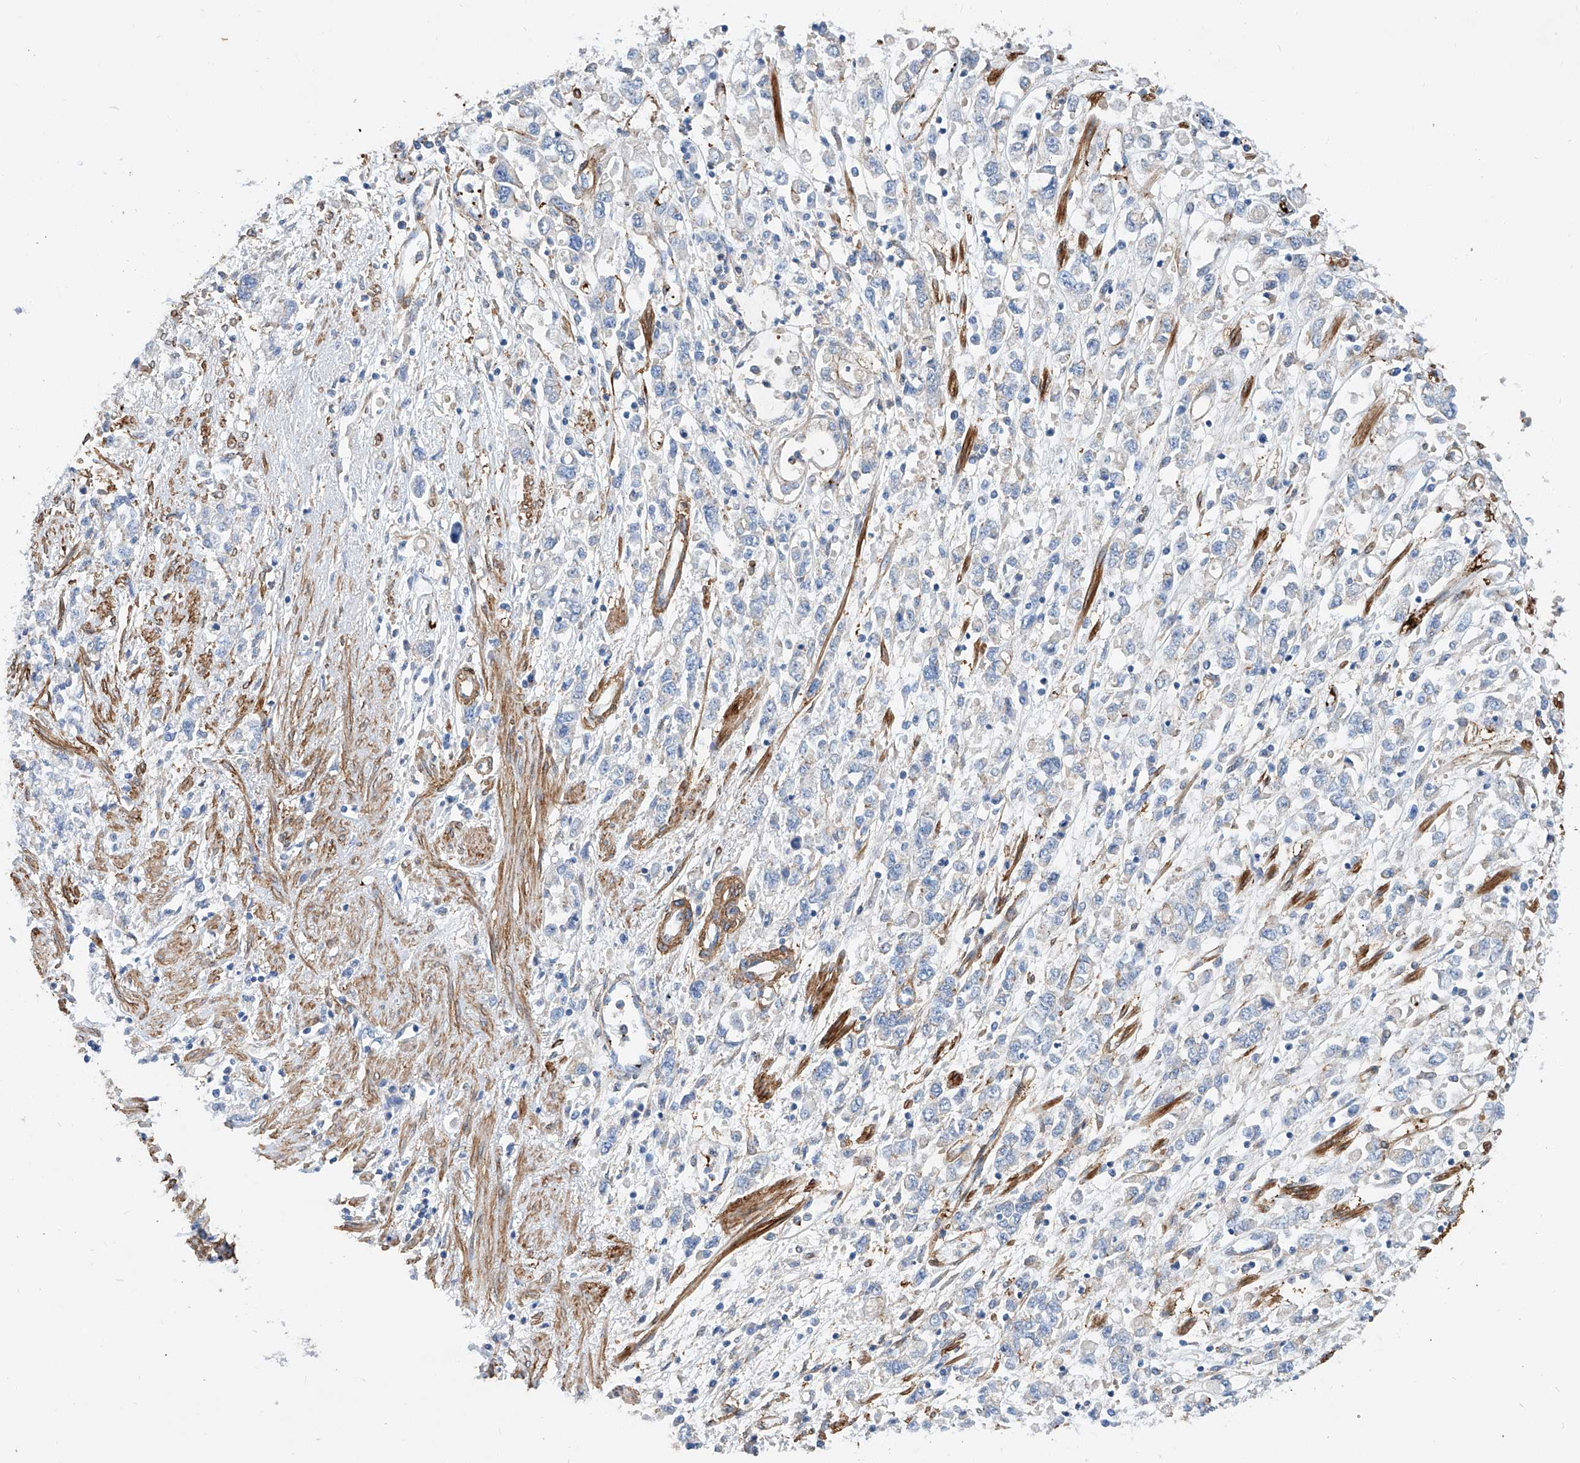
{"staining": {"intensity": "negative", "quantity": "none", "location": "none"}, "tissue": "stomach cancer", "cell_type": "Tumor cells", "image_type": "cancer", "snomed": [{"axis": "morphology", "description": "Adenocarcinoma, NOS"}, {"axis": "topography", "description": "Stomach"}], "caption": "Immunohistochemical staining of stomach adenocarcinoma exhibits no significant expression in tumor cells.", "gene": "TAS2R60", "patient": {"sex": "female", "age": 76}}